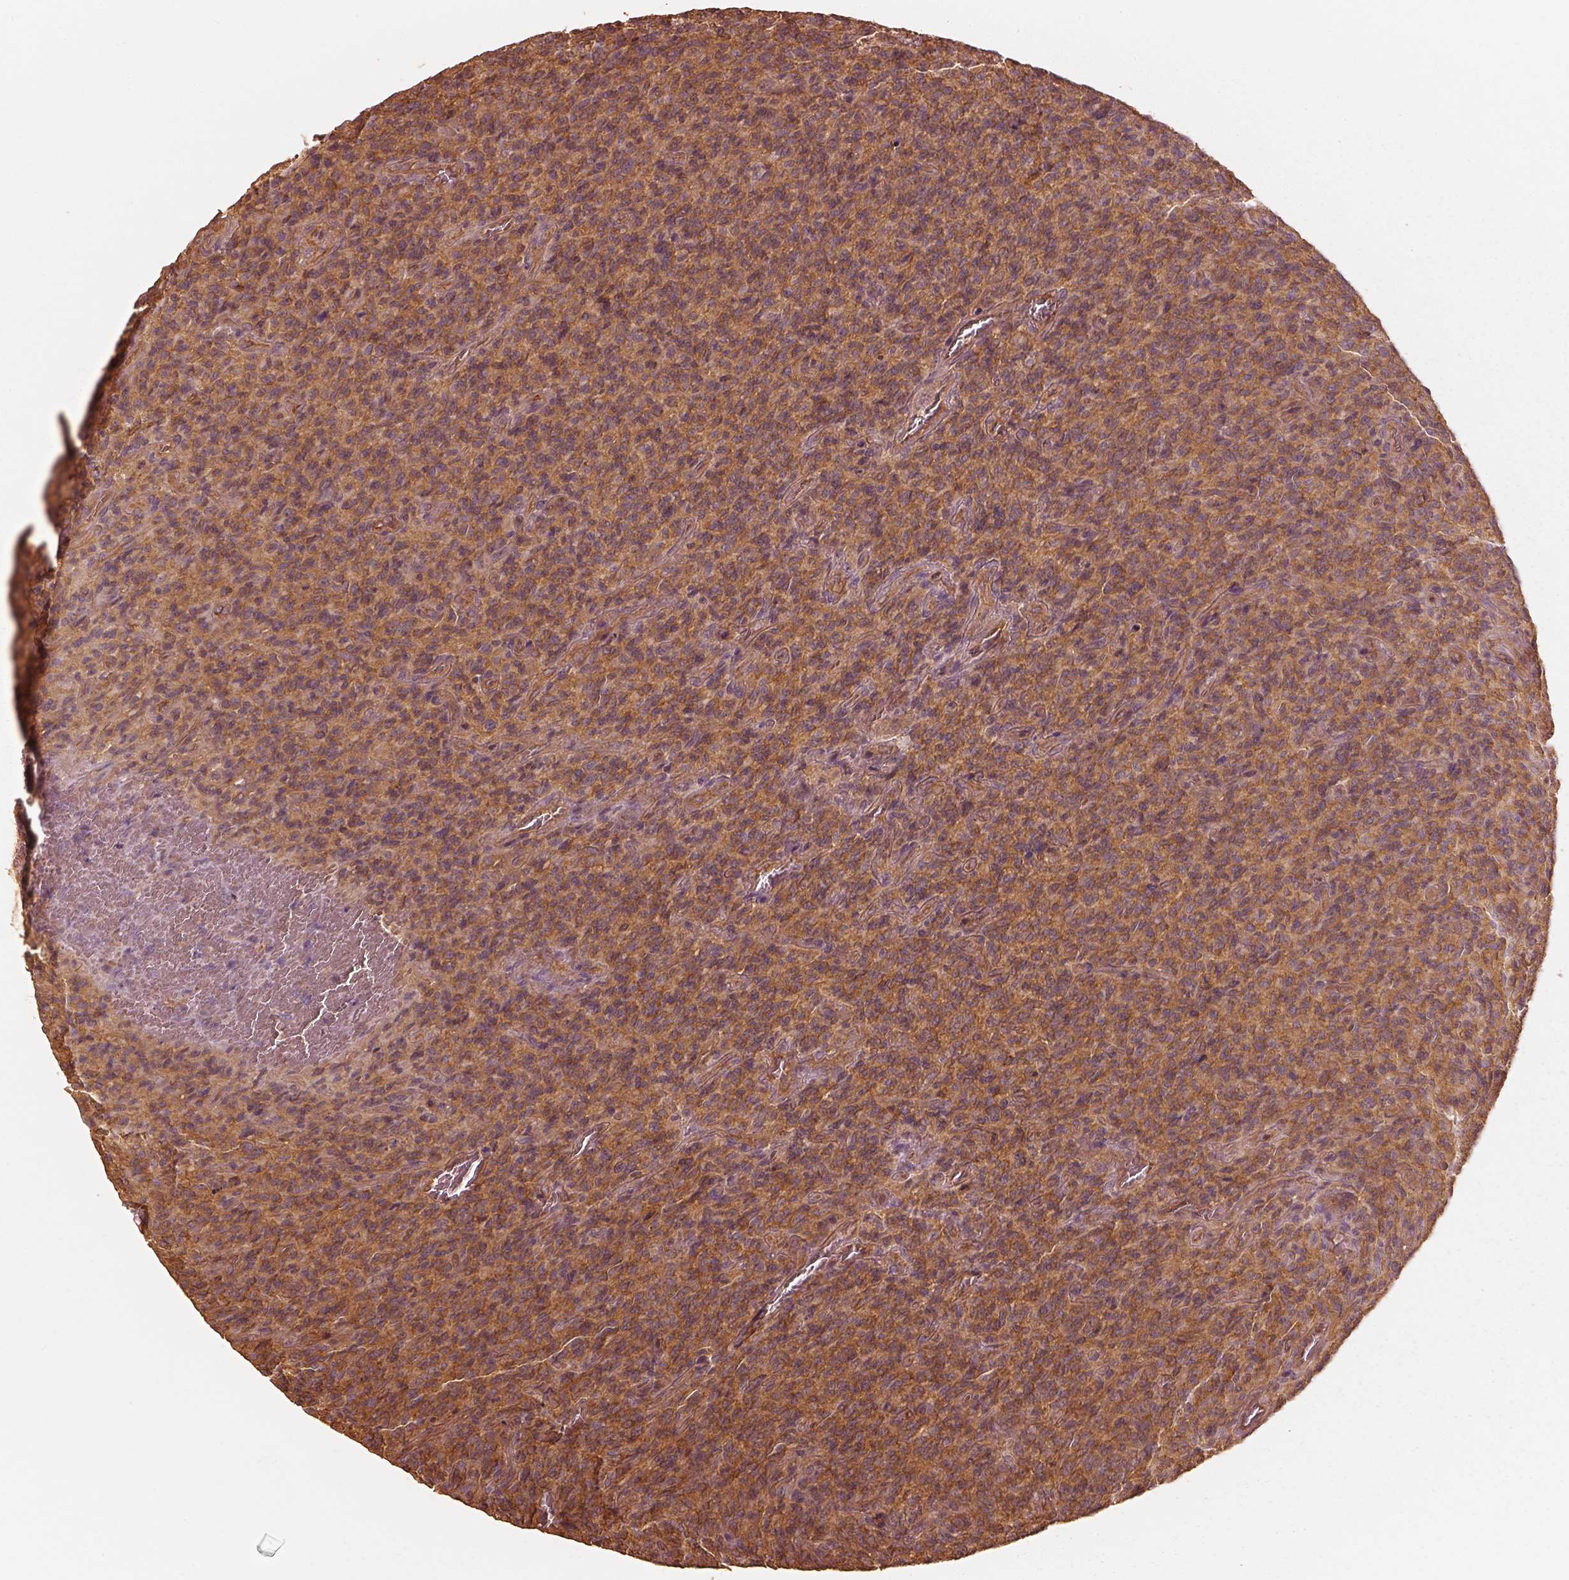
{"staining": {"intensity": "moderate", "quantity": ">75%", "location": "cytoplasmic/membranous"}, "tissue": "glioma", "cell_type": "Tumor cells", "image_type": "cancer", "snomed": [{"axis": "morphology", "description": "Glioma, malignant, High grade"}, {"axis": "topography", "description": "Brain"}], "caption": "Malignant high-grade glioma stained with a brown dye shows moderate cytoplasmic/membranous positive positivity in approximately >75% of tumor cells.", "gene": "WDR7", "patient": {"sex": "male", "age": 76}}